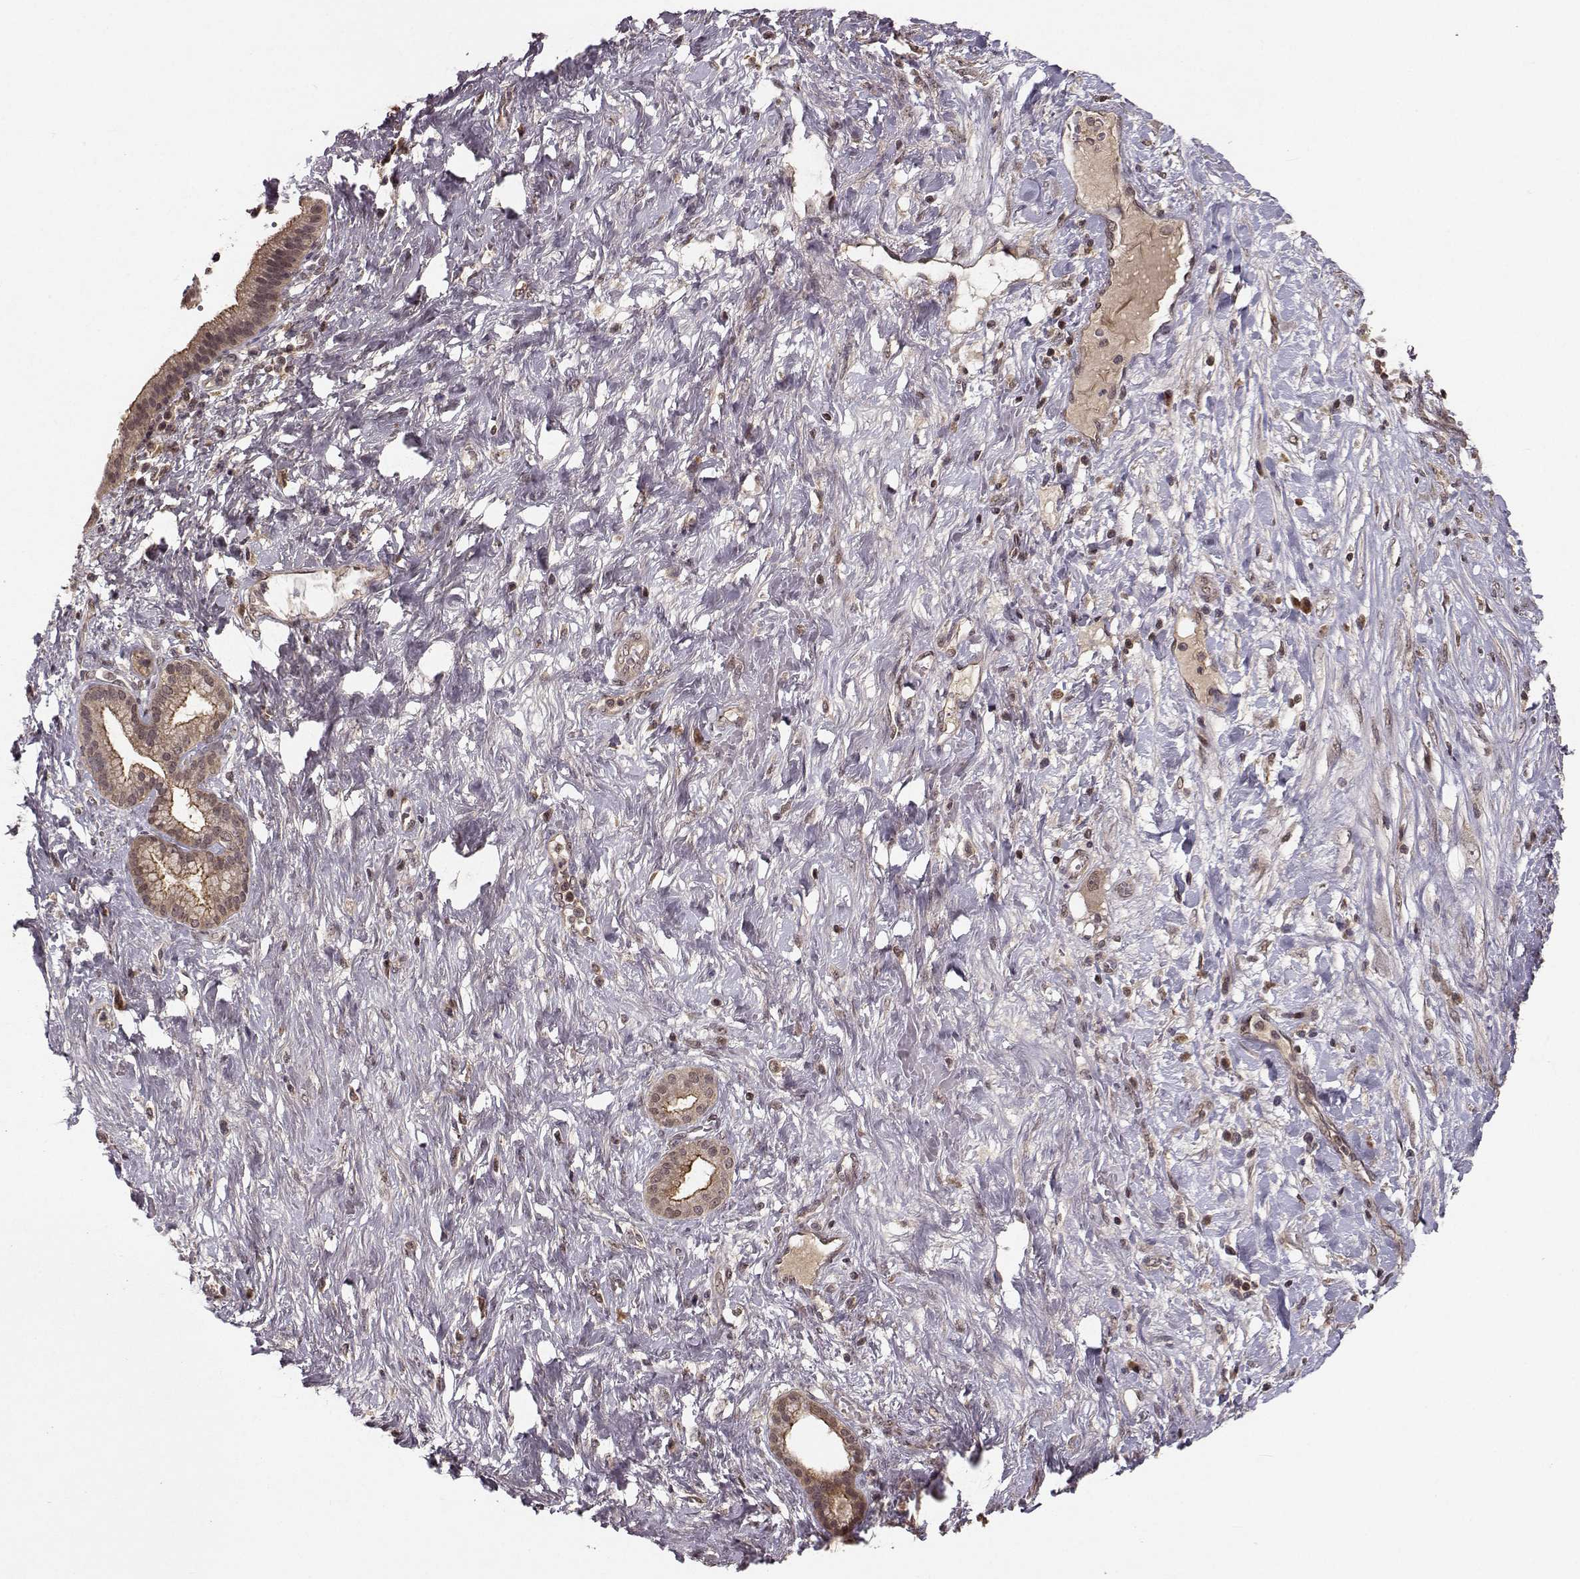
{"staining": {"intensity": "strong", "quantity": "25%-75%", "location": "cytoplasmic/membranous"}, "tissue": "pancreatic cancer", "cell_type": "Tumor cells", "image_type": "cancer", "snomed": [{"axis": "morphology", "description": "Adenocarcinoma, NOS"}, {"axis": "topography", "description": "Pancreas"}], "caption": "Pancreatic cancer (adenocarcinoma) was stained to show a protein in brown. There is high levels of strong cytoplasmic/membranous staining in approximately 25%-75% of tumor cells.", "gene": "PLEKHG3", "patient": {"sex": "male", "age": 44}}